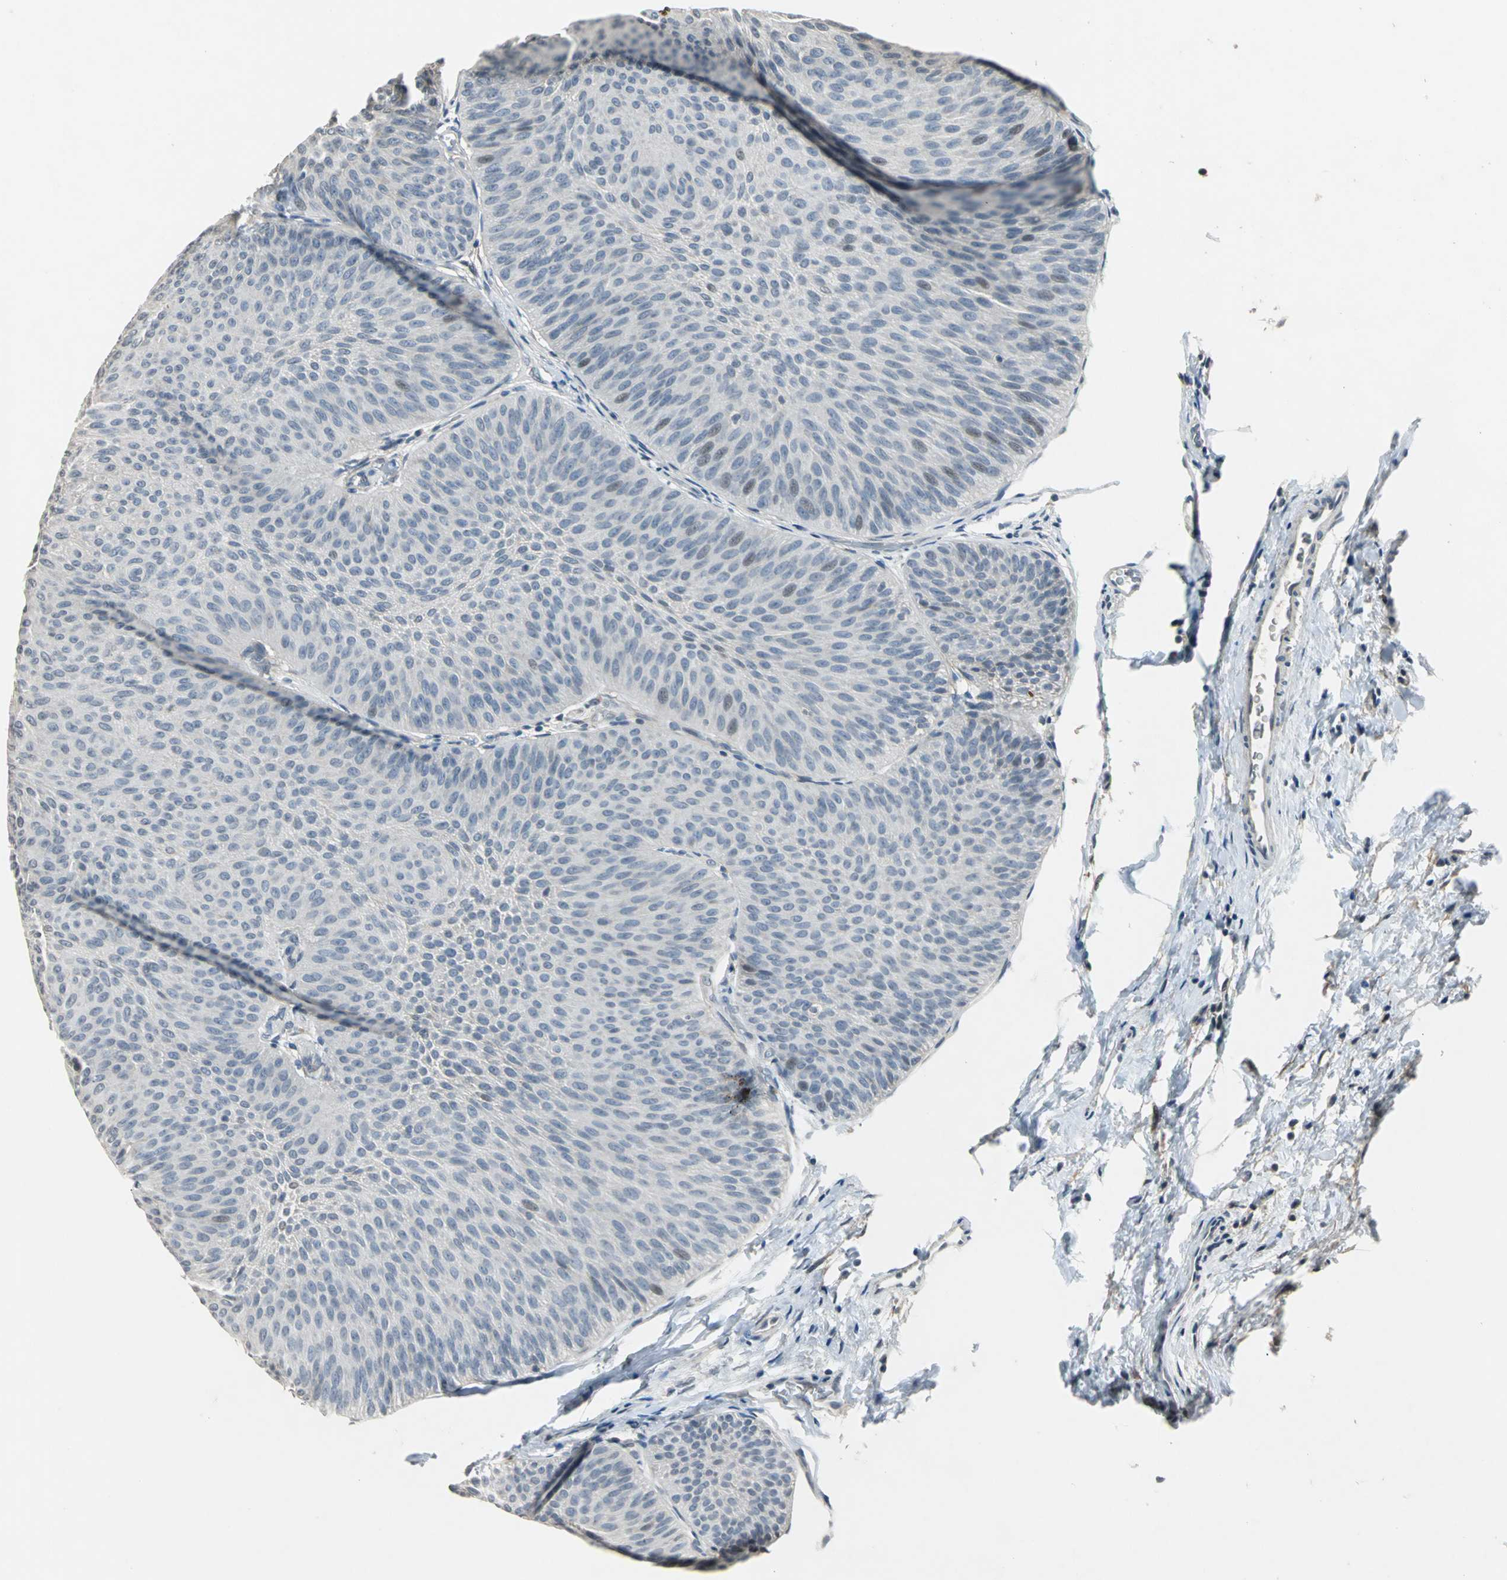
{"staining": {"intensity": "weak", "quantity": "<25%", "location": "cytoplasmic/membranous"}, "tissue": "urothelial cancer", "cell_type": "Tumor cells", "image_type": "cancer", "snomed": [{"axis": "morphology", "description": "Urothelial carcinoma, Low grade"}, {"axis": "topography", "description": "Urinary bladder"}], "caption": "High magnification brightfield microscopy of urothelial cancer stained with DAB (3,3'-diaminobenzidine) (brown) and counterstained with hematoxylin (blue): tumor cells show no significant staining. (DAB (3,3'-diaminobenzidine) immunohistochemistry (IHC), high magnification).", "gene": "JADE3", "patient": {"sex": "female", "age": 60}}